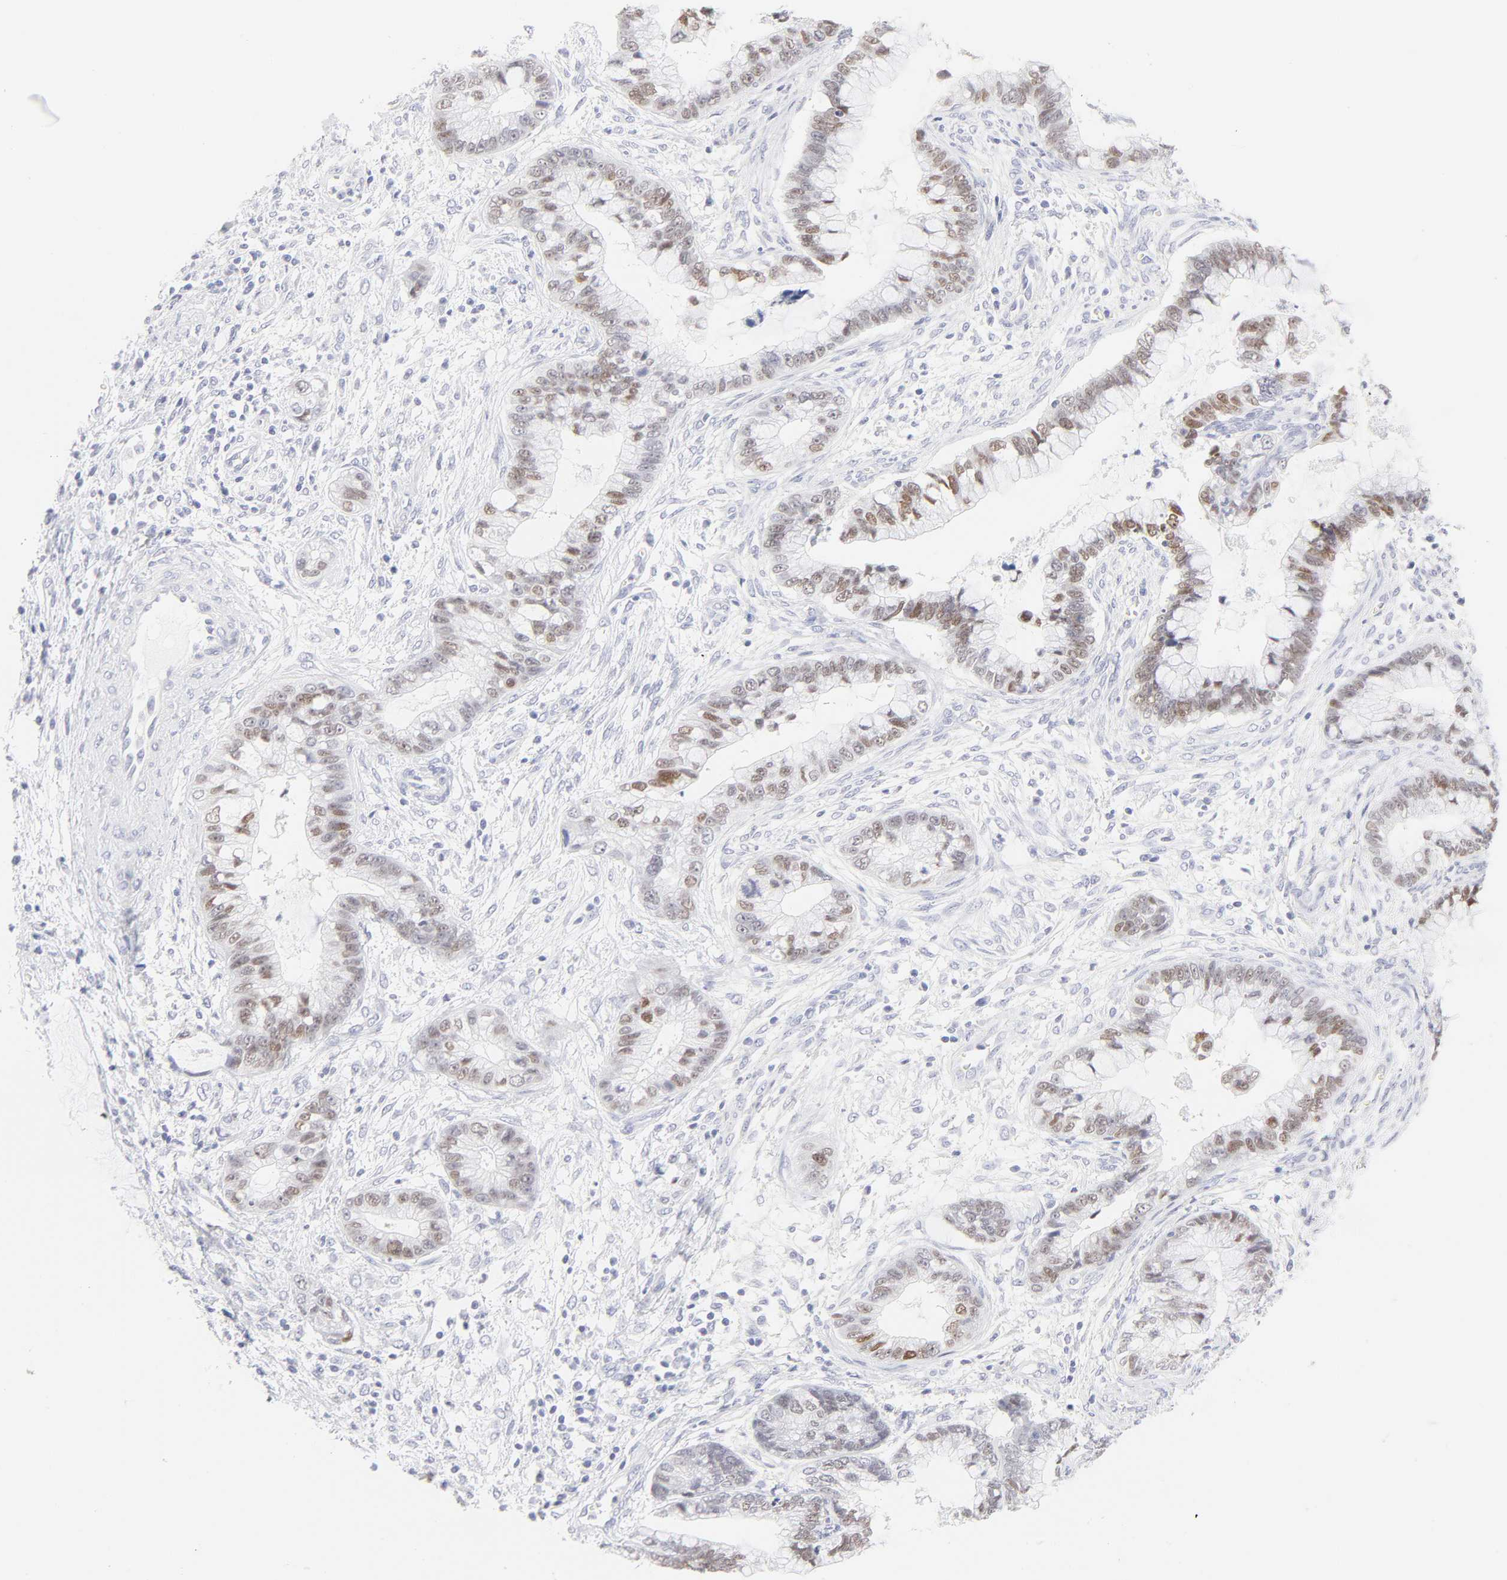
{"staining": {"intensity": "moderate", "quantity": ">75%", "location": "nuclear"}, "tissue": "cervical cancer", "cell_type": "Tumor cells", "image_type": "cancer", "snomed": [{"axis": "morphology", "description": "Adenocarcinoma, NOS"}, {"axis": "topography", "description": "Cervix"}], "caption": "The micrograph shows a brown stain indicating the presence of a protein in the nuclear of tumor cells in cervical adenocarcinoma.", "gene": "ELF3", "patient": {"sex": "female", "age": 44}}